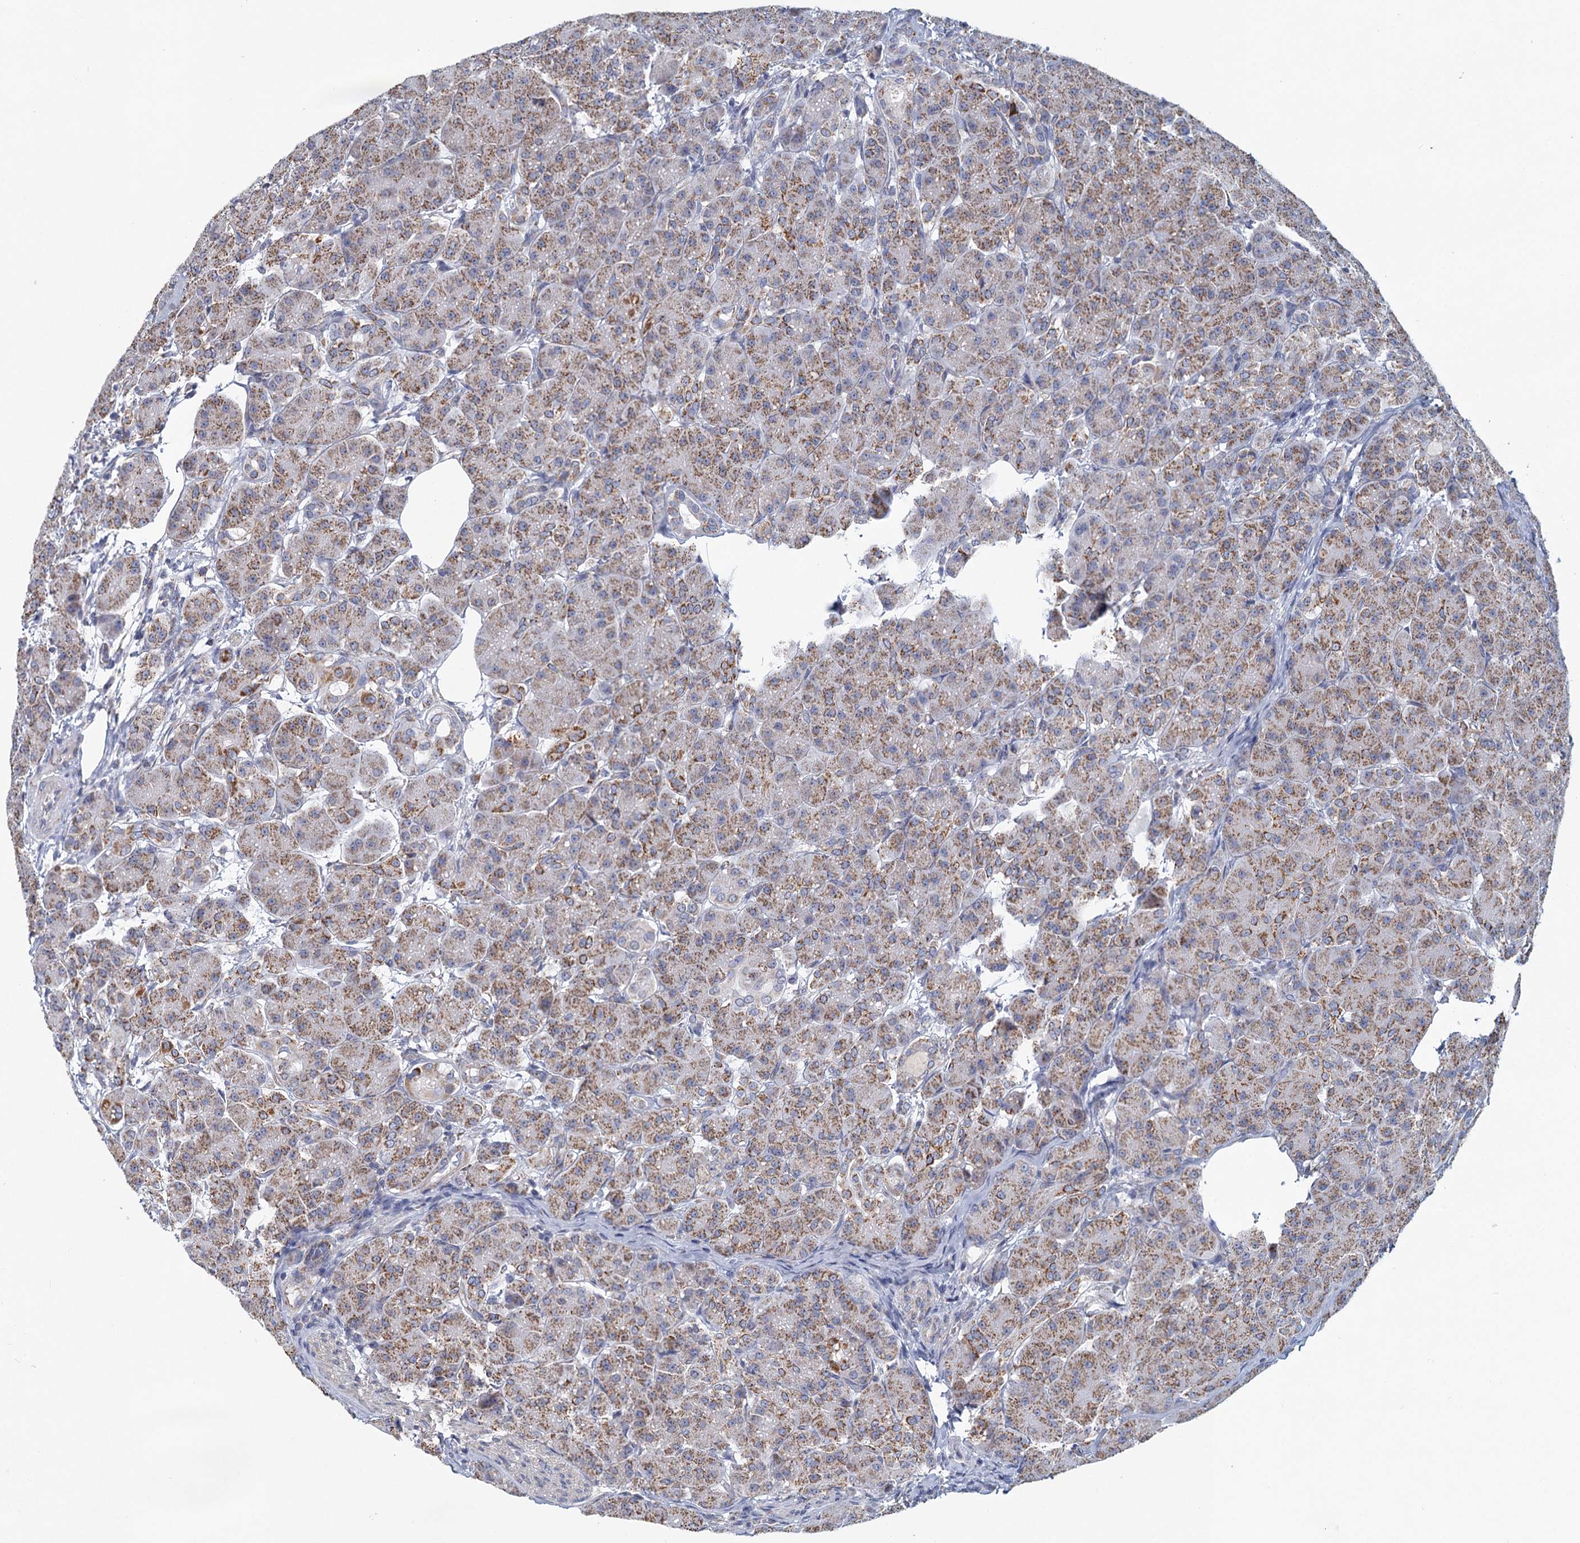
{"staining": {"intensity": "moderate", "quantity": ">75%", "location": "cytoplasmic/membranous"}, "tissue": "pancreas", "cell_type": "Exocrine glandular cells", "image_type": "normal", "snomed": [{"axis": "morphology", "description": "Normal tissue, NOS"}, {"axis": "topography", "description": "Pancreas"}], "caption": "Protein staining by IHC demonstrates moderate cytoplasmic/membranous staining in about >75% of exocrine glandular cells in unremarkable pancreas.", "gene": "NDUFC2", "patient": {"sex": "male", "age": 63}}